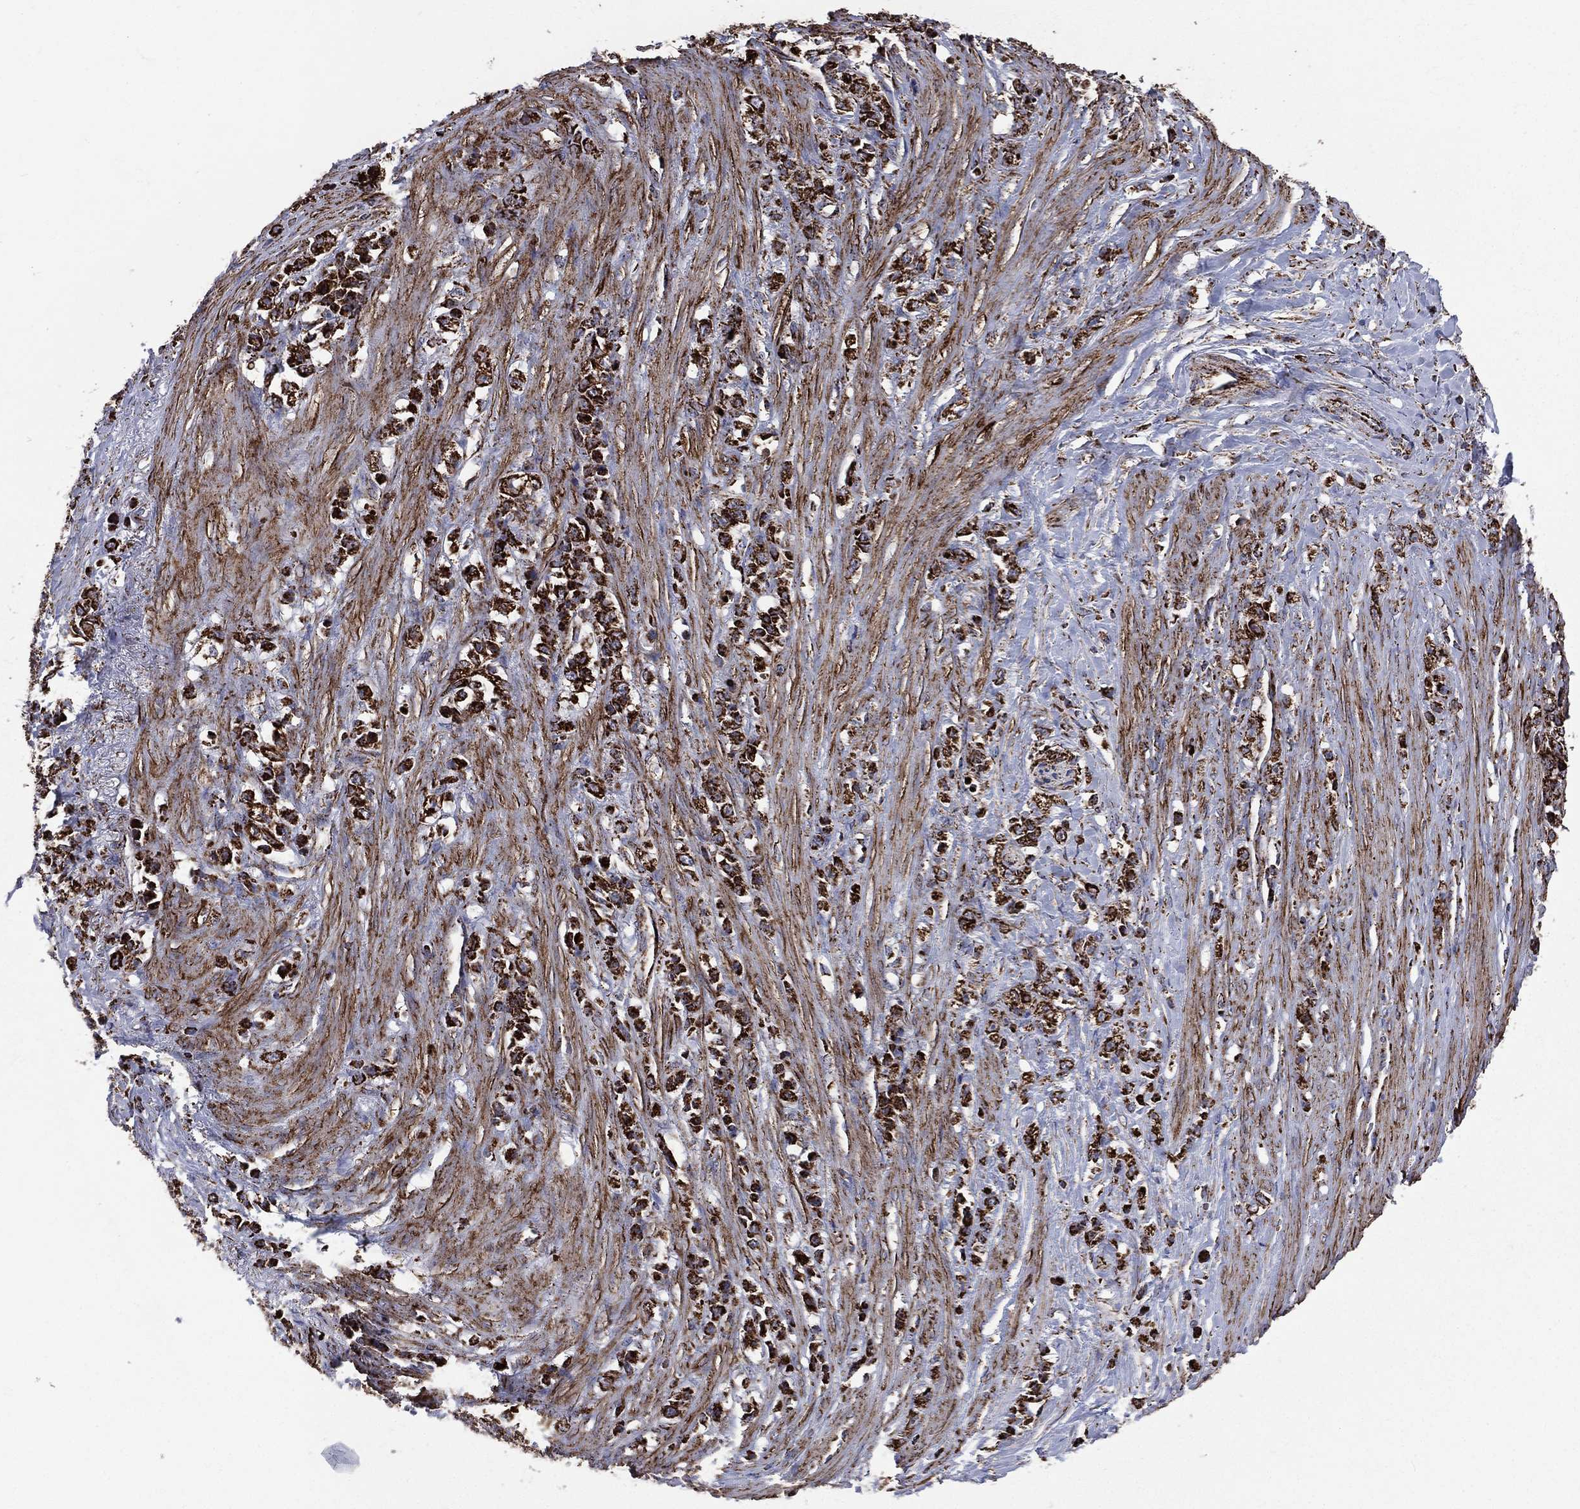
{"staining": {"intensity": "strong", "quantity": ">75%", "location": "cytoplasmic/membranous"}, "tissue": "stomach cancer", "cell_type": "Tumor cells", "image_type": "cancer", "snomed": [{"axis": "morphology", "description": "Adenocarcinoma, NOS"}, {"axis": "topography", "description": "Stomach, lower"}], "caption": "A brown stain shows strong cytoplasmic/membranous expression of a protein in human stomach adenocarcinoma tumor cells.", "gene": "GOT2", "patient": {"sex": "male", "age": 88}}